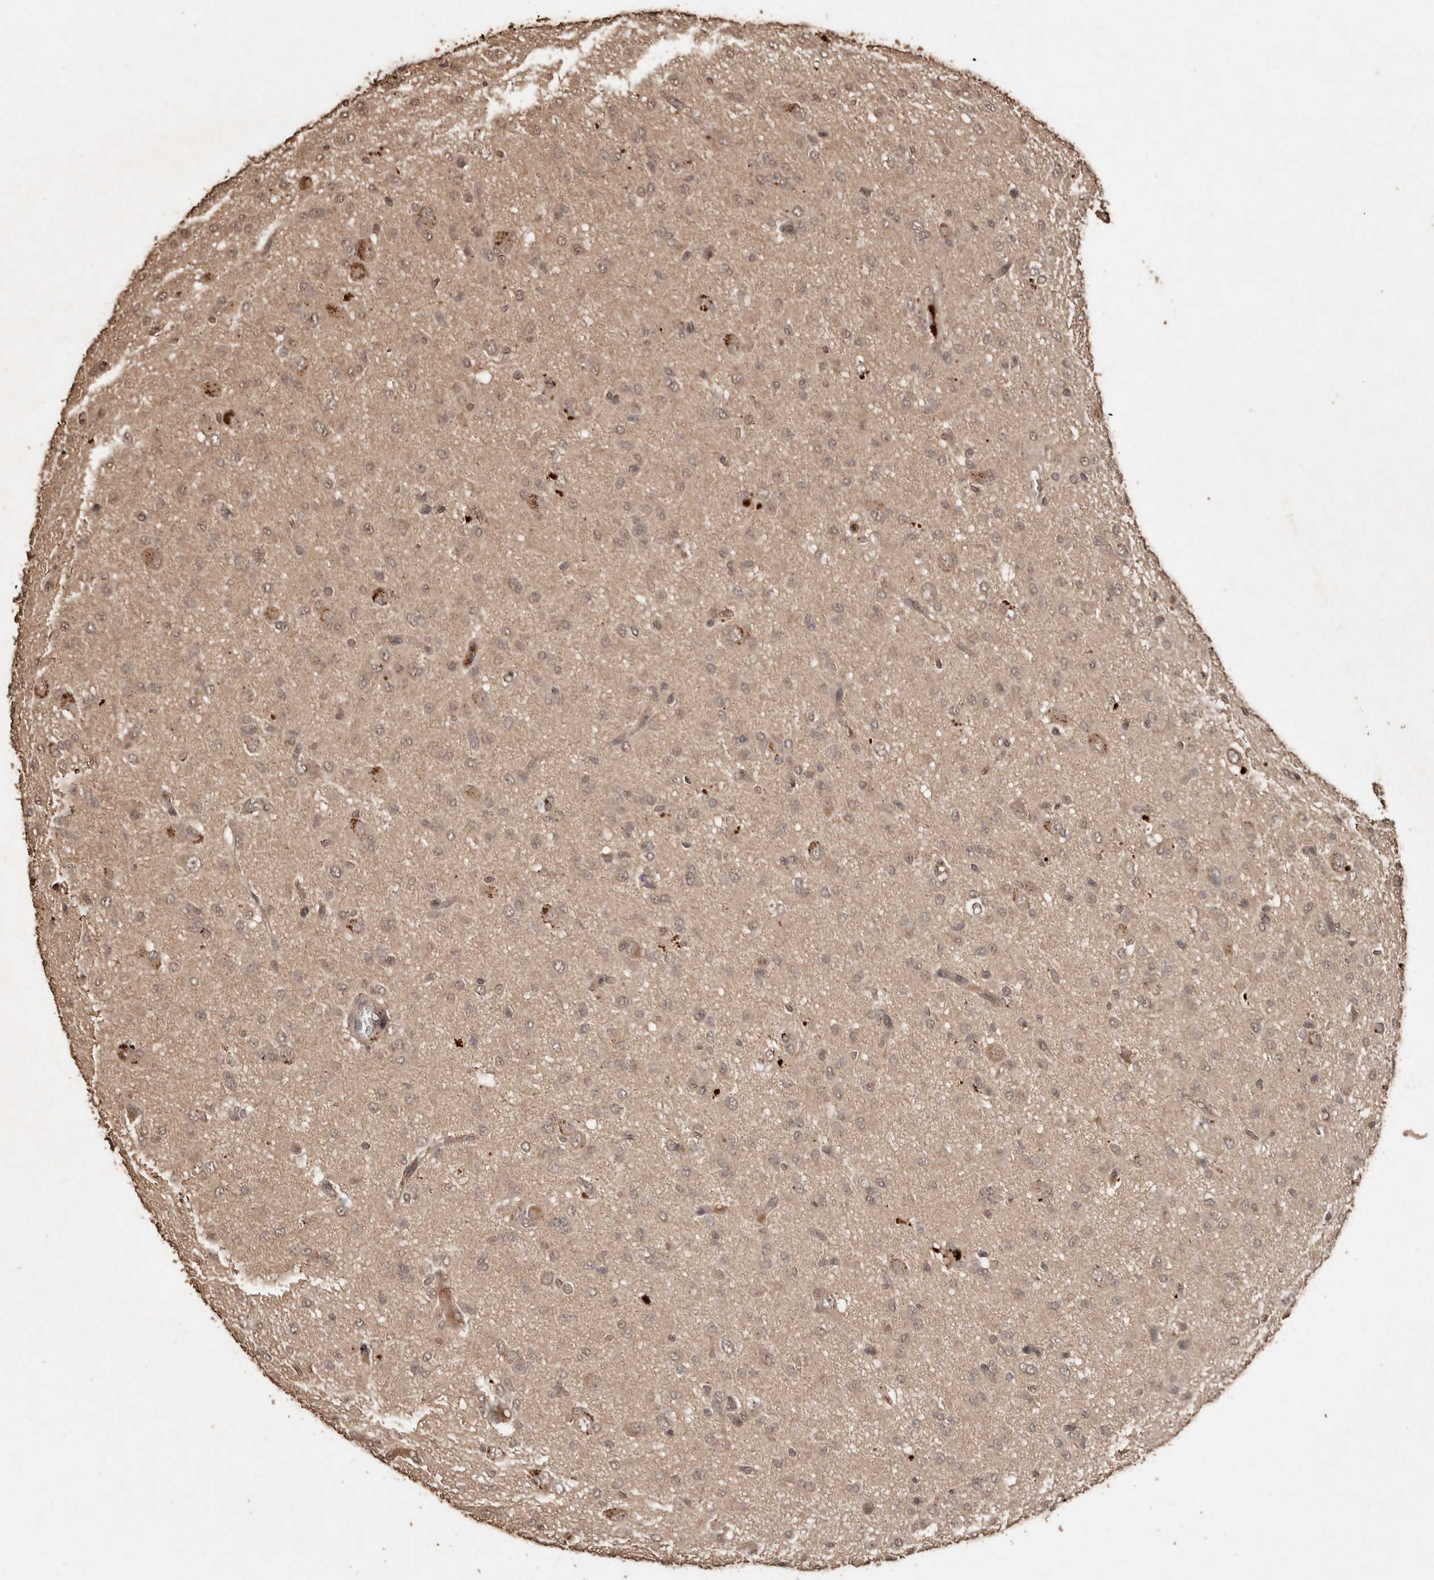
{"staining": {"intensity": "weak", "quantity": ">75%", "location": "cytoplasmic/membranous,nuclear"}, "tissue": "glioma", "cell_type": "Tumor cells", "image_type": "cancer", "snomed": [{"axis": "morphology", "description": "Glioma, malignant, High grade"}, {"axis": "topography", "description": "Brain"}], "caption": "IHC micrograph of neoplastic tissue: human malignant high-grade glioma stained using immunohistochemistry demonstrates low levels of weak protein expression localized specifically in the cytoplasmic/membranous and nuclear of tumor cells, appearing as a cytoplasmic/membranous and nuclear brown color.", "gene": "PKDCC", "patient": {"sex": "female", "age": 59}}